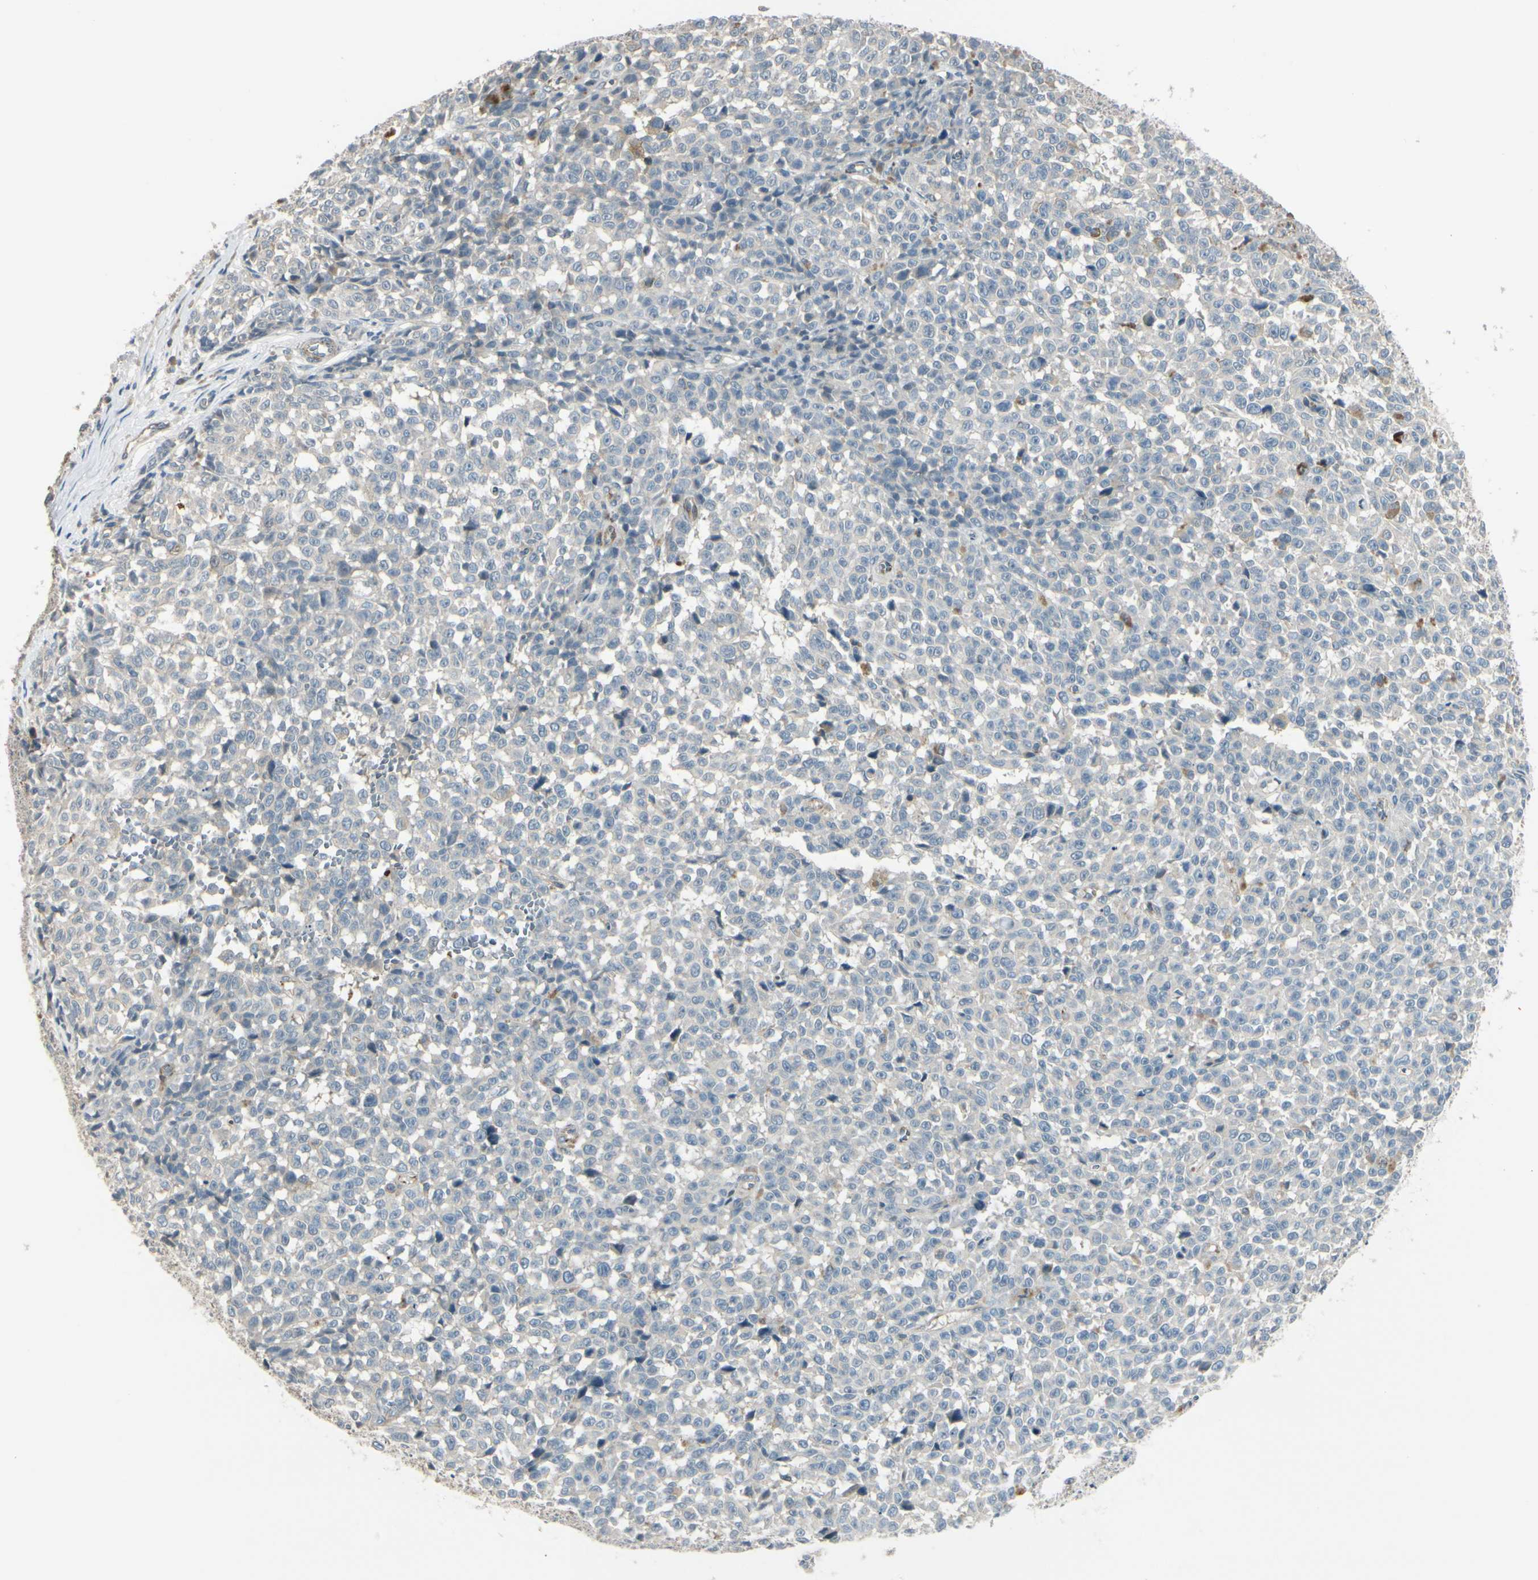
{"staining": {"intensity": "negative", "quantity": "none", "location": "none"}, "tissue": "melanoma", "cell_type": "Tumor cells", "image_type": "cancer", "snomed": [{"axis": "morphology", "description": "Malignant melanoma, NOS"}, {"axis": "topography", "description": "Skin"}], "caption": "This is an immunohistochemistry histopathology image of human melanoma. There is no positivity in tumor cells.", "gene": "PPP3CB", "patient": {"sex": "female", "age": 82}}